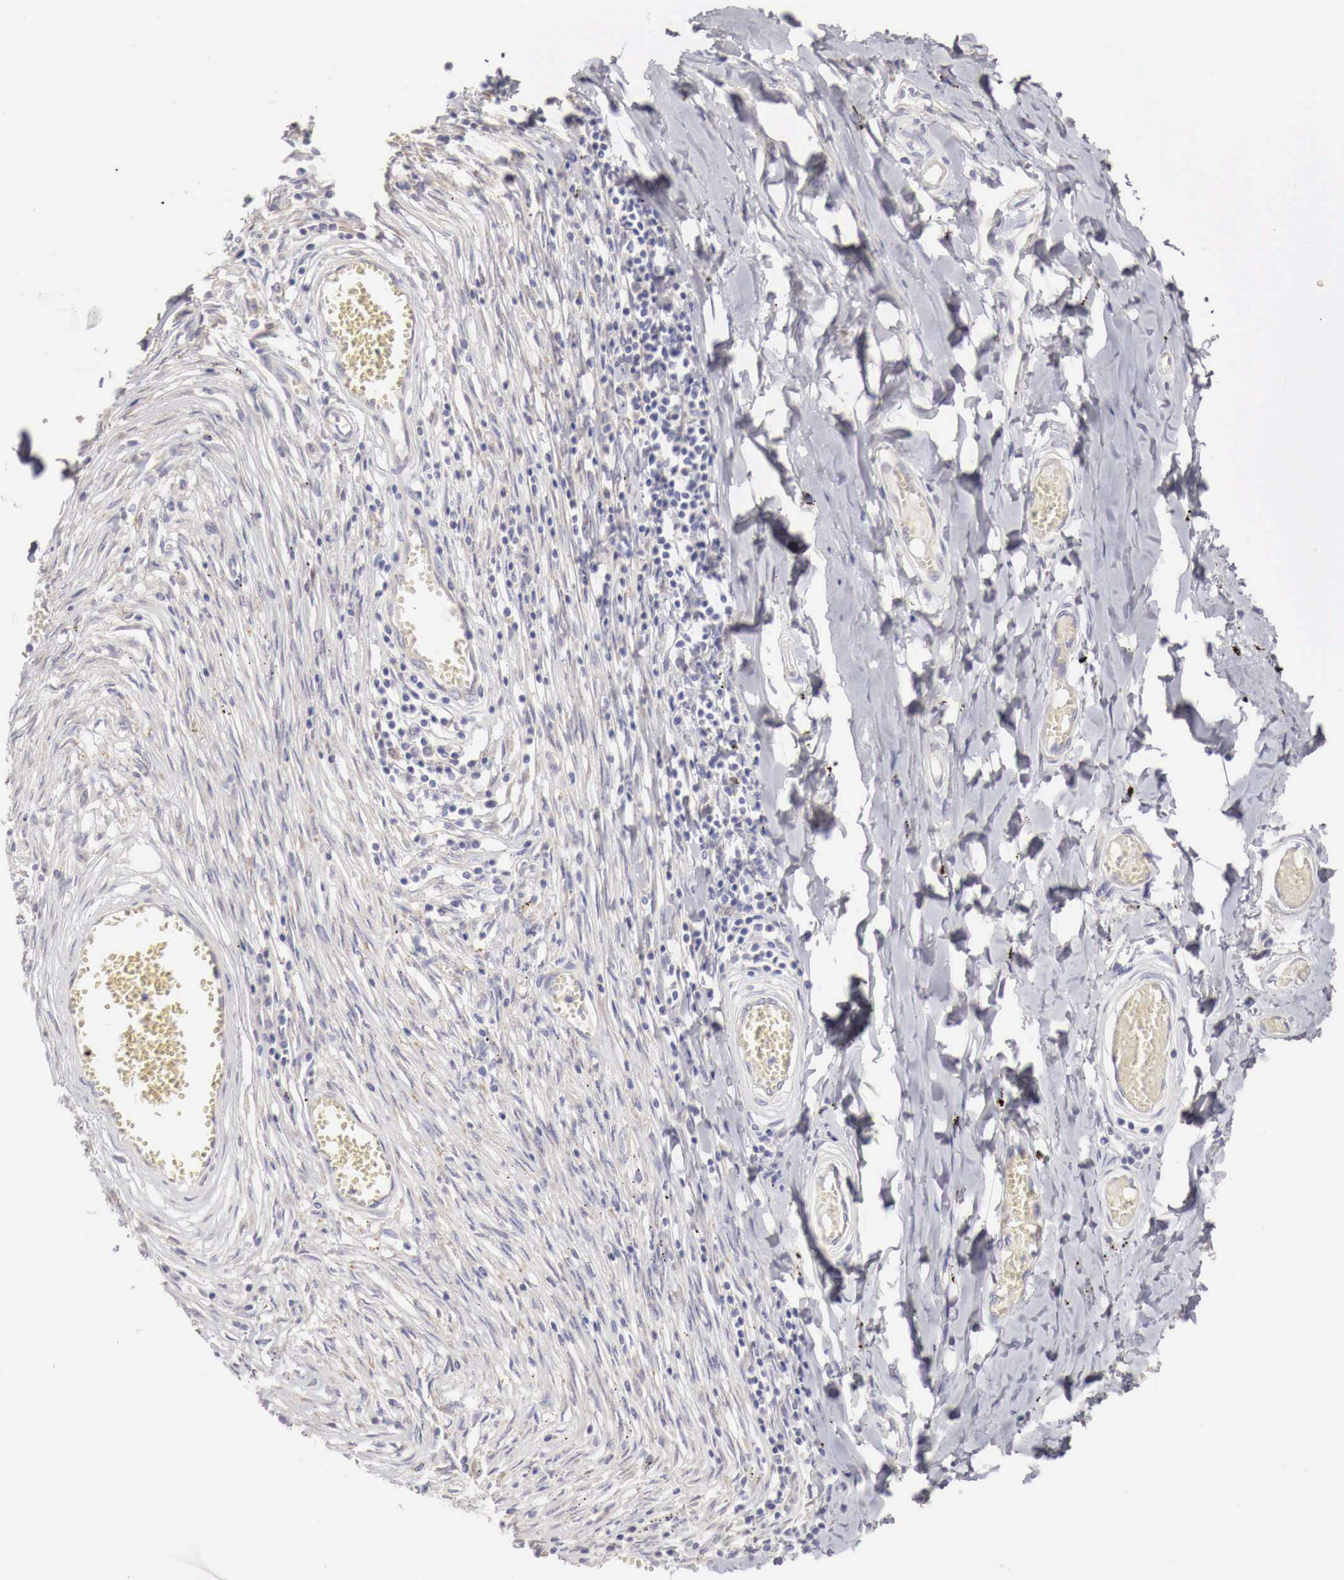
{"staining": {"intensity": "negative", "quantity": "none", "location": "none"}, "tissue": "adipose tissue", "cell_type": "Adipocytes", "image_type": "normal", "snomed": [{"axis": "morphology", "description": "Normal tissue, NOS"}, {"axis": "morphology", "description": "Sarcoma, NOS"}, {"axis": "topography", "description": "Skin"}, {"axis": "topography", "description": "Soft tissue"}], "caption": "High power microscopy image of an immunohistochemistry (IHC) photomicrograph of unremarkable adipose tissue, revealing no significant positivity in adipocytes.", "gene": "NSDHL", "patient": {"sex": "female", "age": 51}}